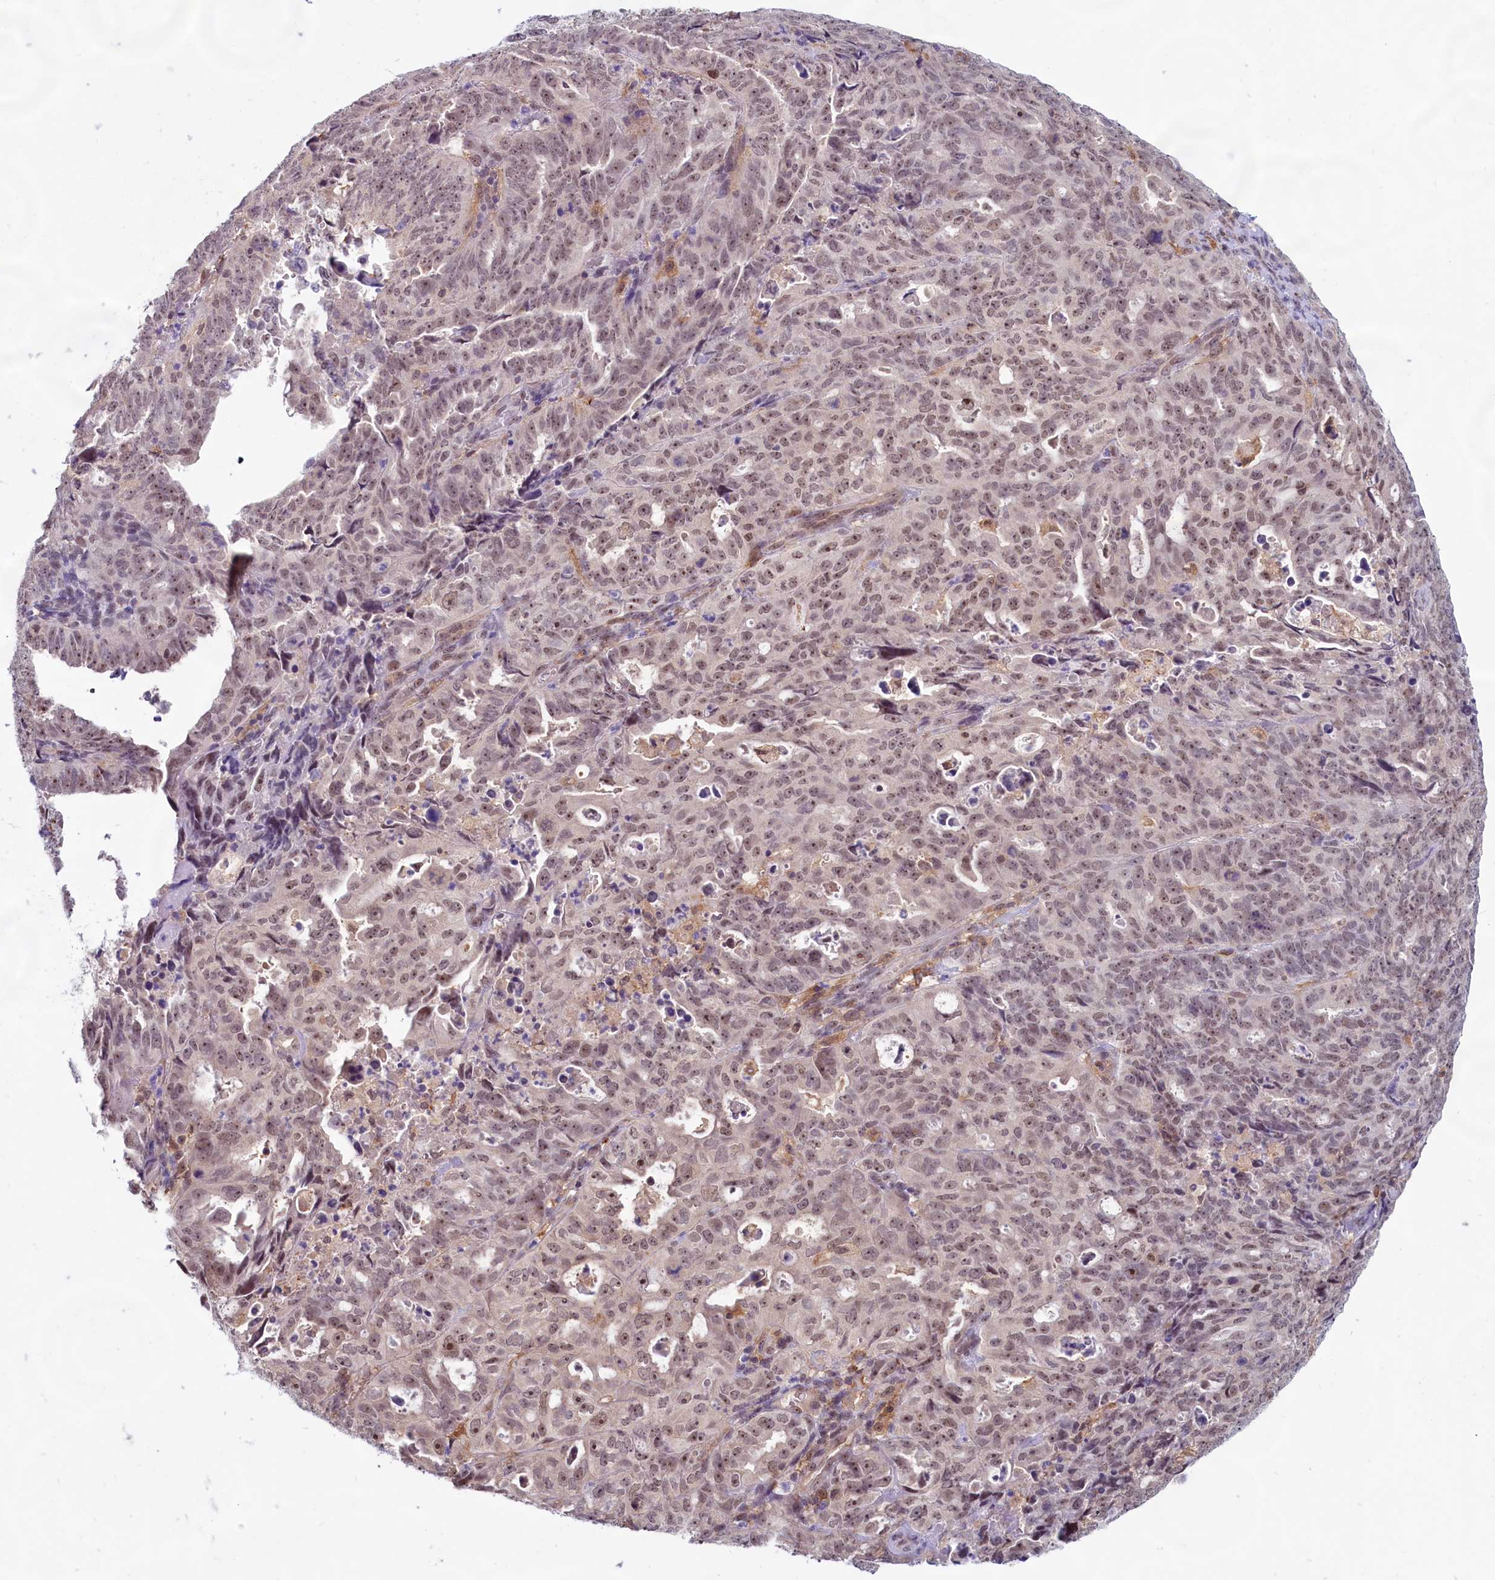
{"staining": {"intensity": "moderate", "quantity": ">75%", "location": "nuclear"}, "tissue": "endometrial cancer", "cell_type": "Tumor cells", "image_type": "cancer", "snomed": [{"axis": "morphology", "description": "Adenocarcinoma, NOS"}, {"axis": "topography", "description": "Endometrium"}], "caption": "Endometrial cancer (adenocarcinoma) tissue reveals moderate nuclear staining in about >75% of tumor cells The staining was performed using DAB (3,3'-diaminobenzidine), with brown indicating positive protein expression. Nuclei are stained blue with hematoxylin.", "gene": "C1D", "patient": {"sex": "female", "age": 65}}